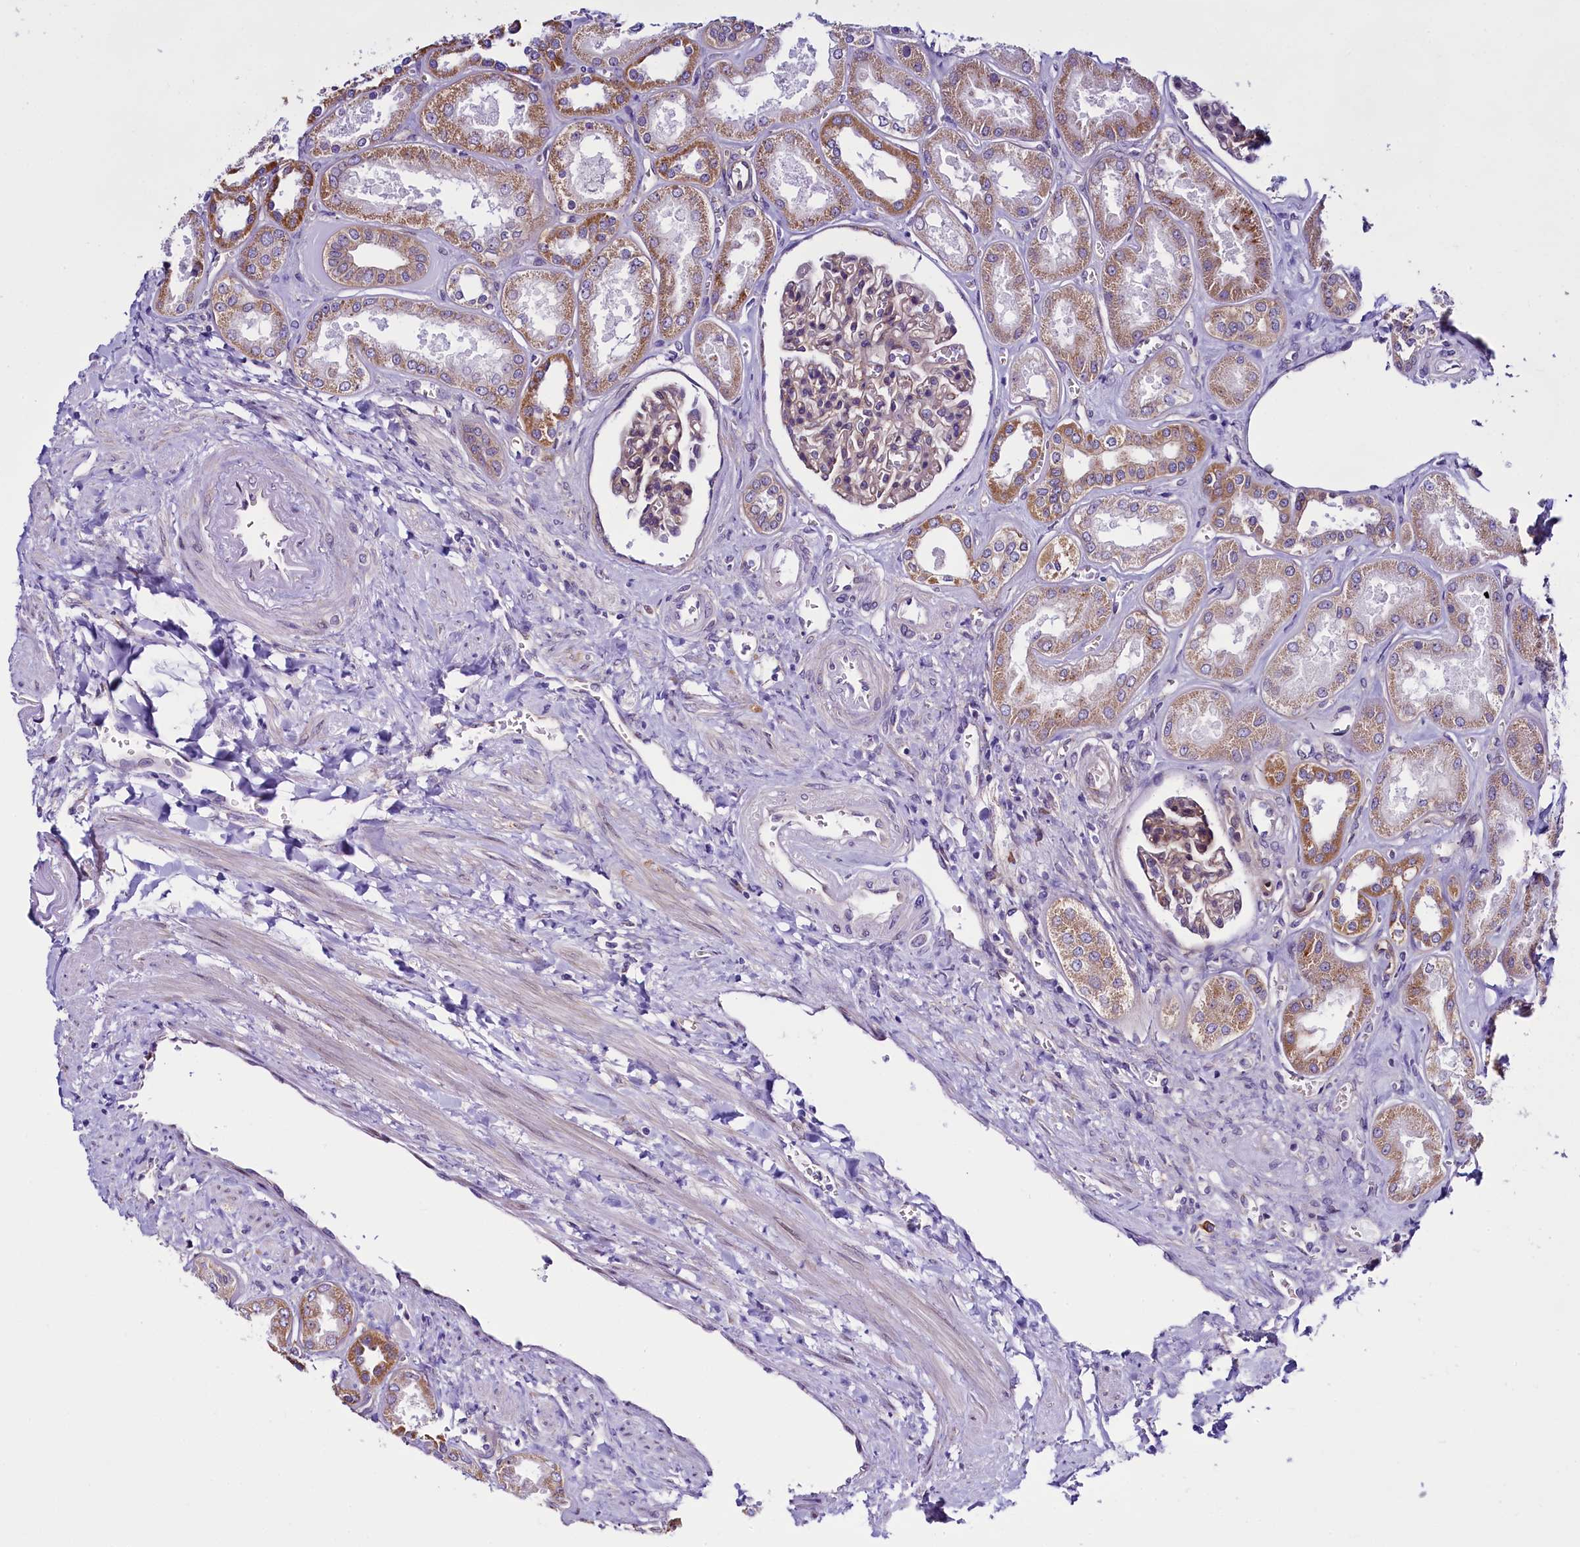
{"staining": {"intensity": "weak", "quantity": "25%-75%", "location": "cytoplasmic/membranous"}, "tissue": "kidney", "cell_type": "Cells in glomeruli", "image_type": "normal", "snomed": [{"axis": "morphology", "description": "Normal tissue, NOS"}, {"axis": "morphology", "description": "Adenocarcinoma, NOS"}, {"axis": "topography", "description": "Kidney"}], "caption": "An immunohistochemistry image of normal tissue is shown. Protein staining in brown labels weak cytoplasmic/membranous positivity in kidney within cells in glomeruli.", "gene": "UACA", "patient": {"sex": "female", "age": 68}}